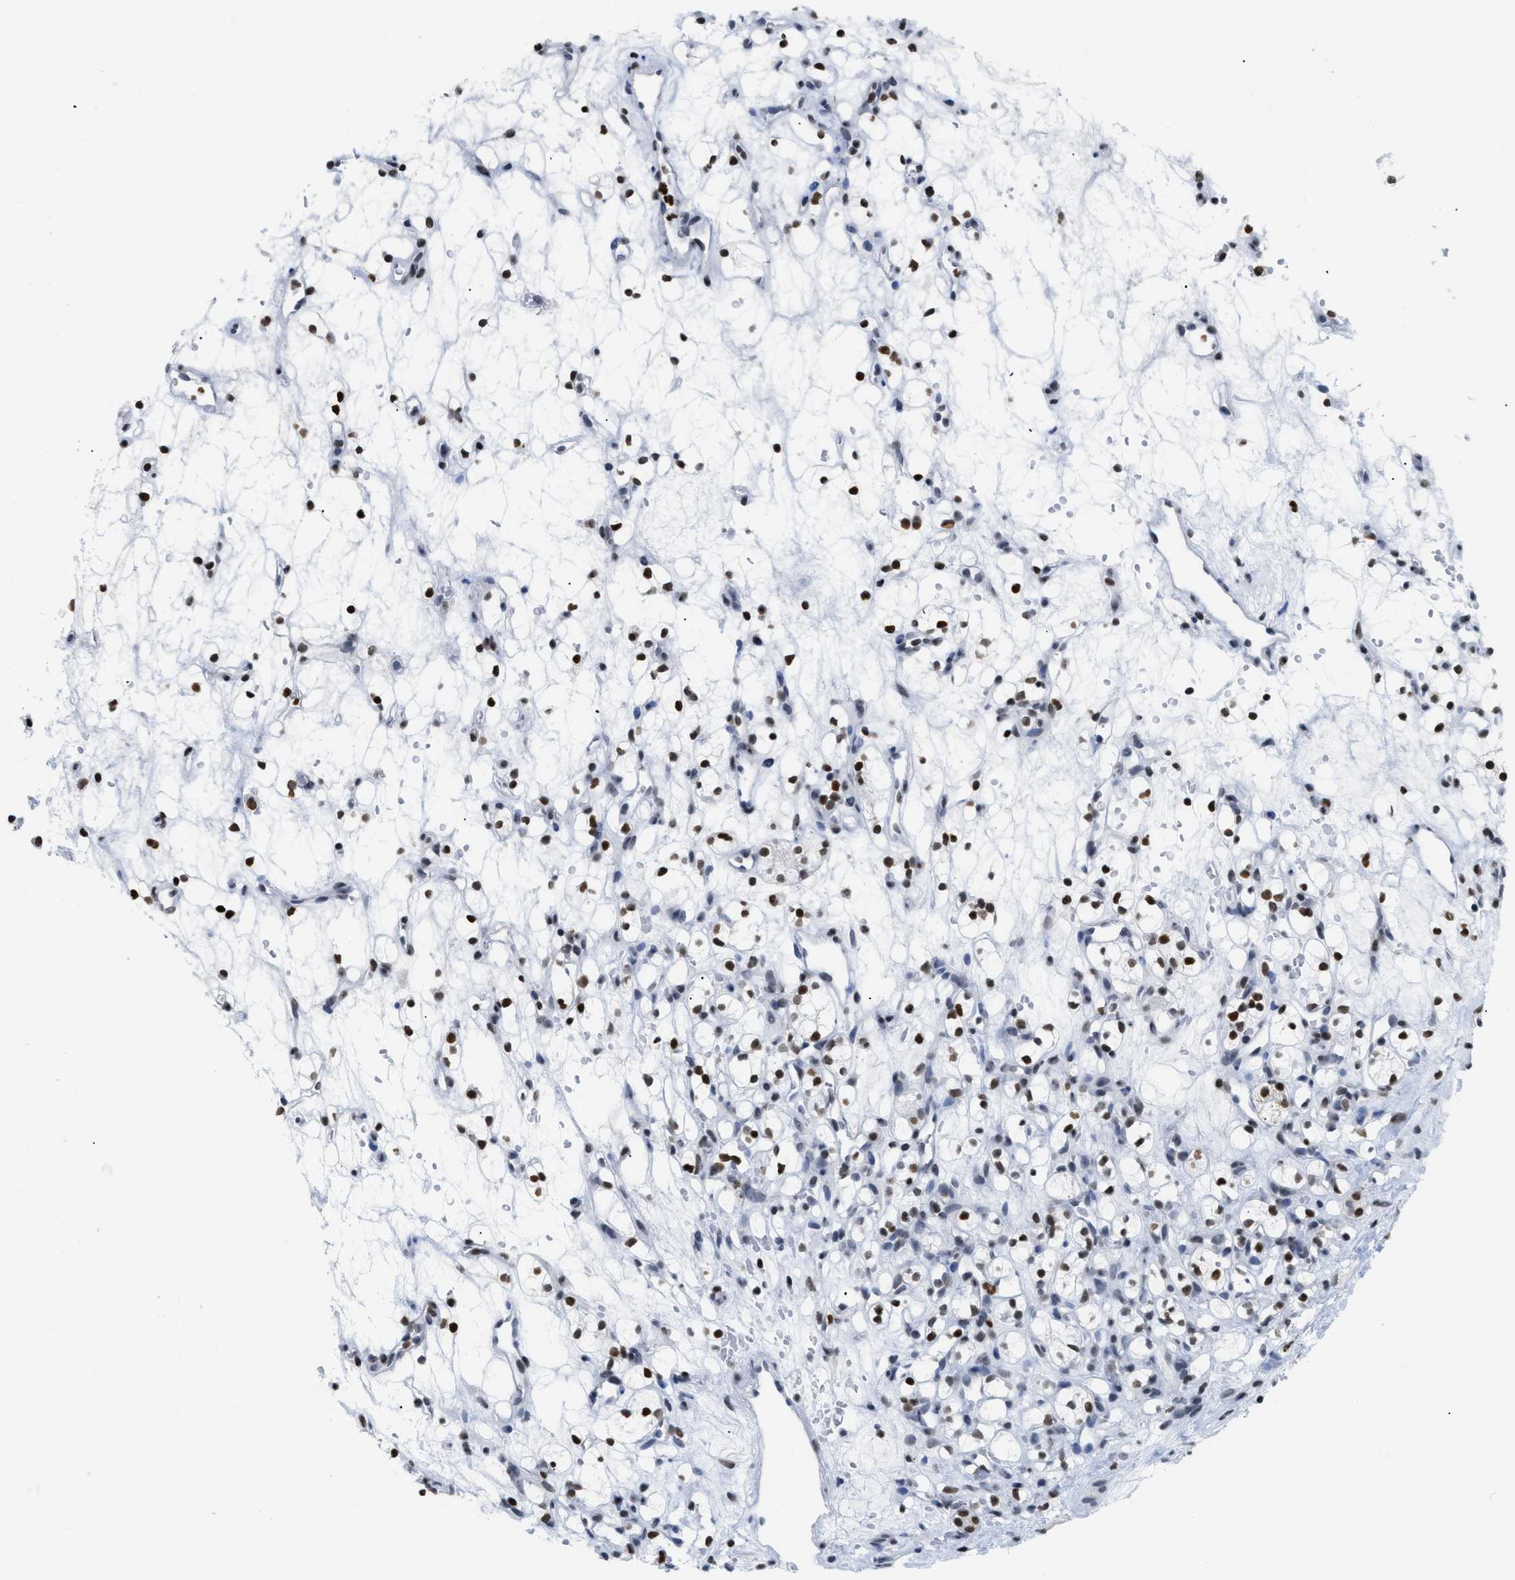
{"staining": {"intensity": "strong", "quantity": ">75%", "location": "nuclear"}, "tissue": "renal cancer", "cell_type": "Tumor cells", "image_type": "cancer", "snomed": [{"axis": "morphology", "description": "Adenocarcinoma, NOS"}, {"axis": "topography", "description": "Kidney"}], "caption": "A high amount of strong nuclear staining is seen in approximately >75% of tumor cells in renal cancer tissue.", "gene": "HMGN2", "patient": {"sex": "female", "age": 60}}